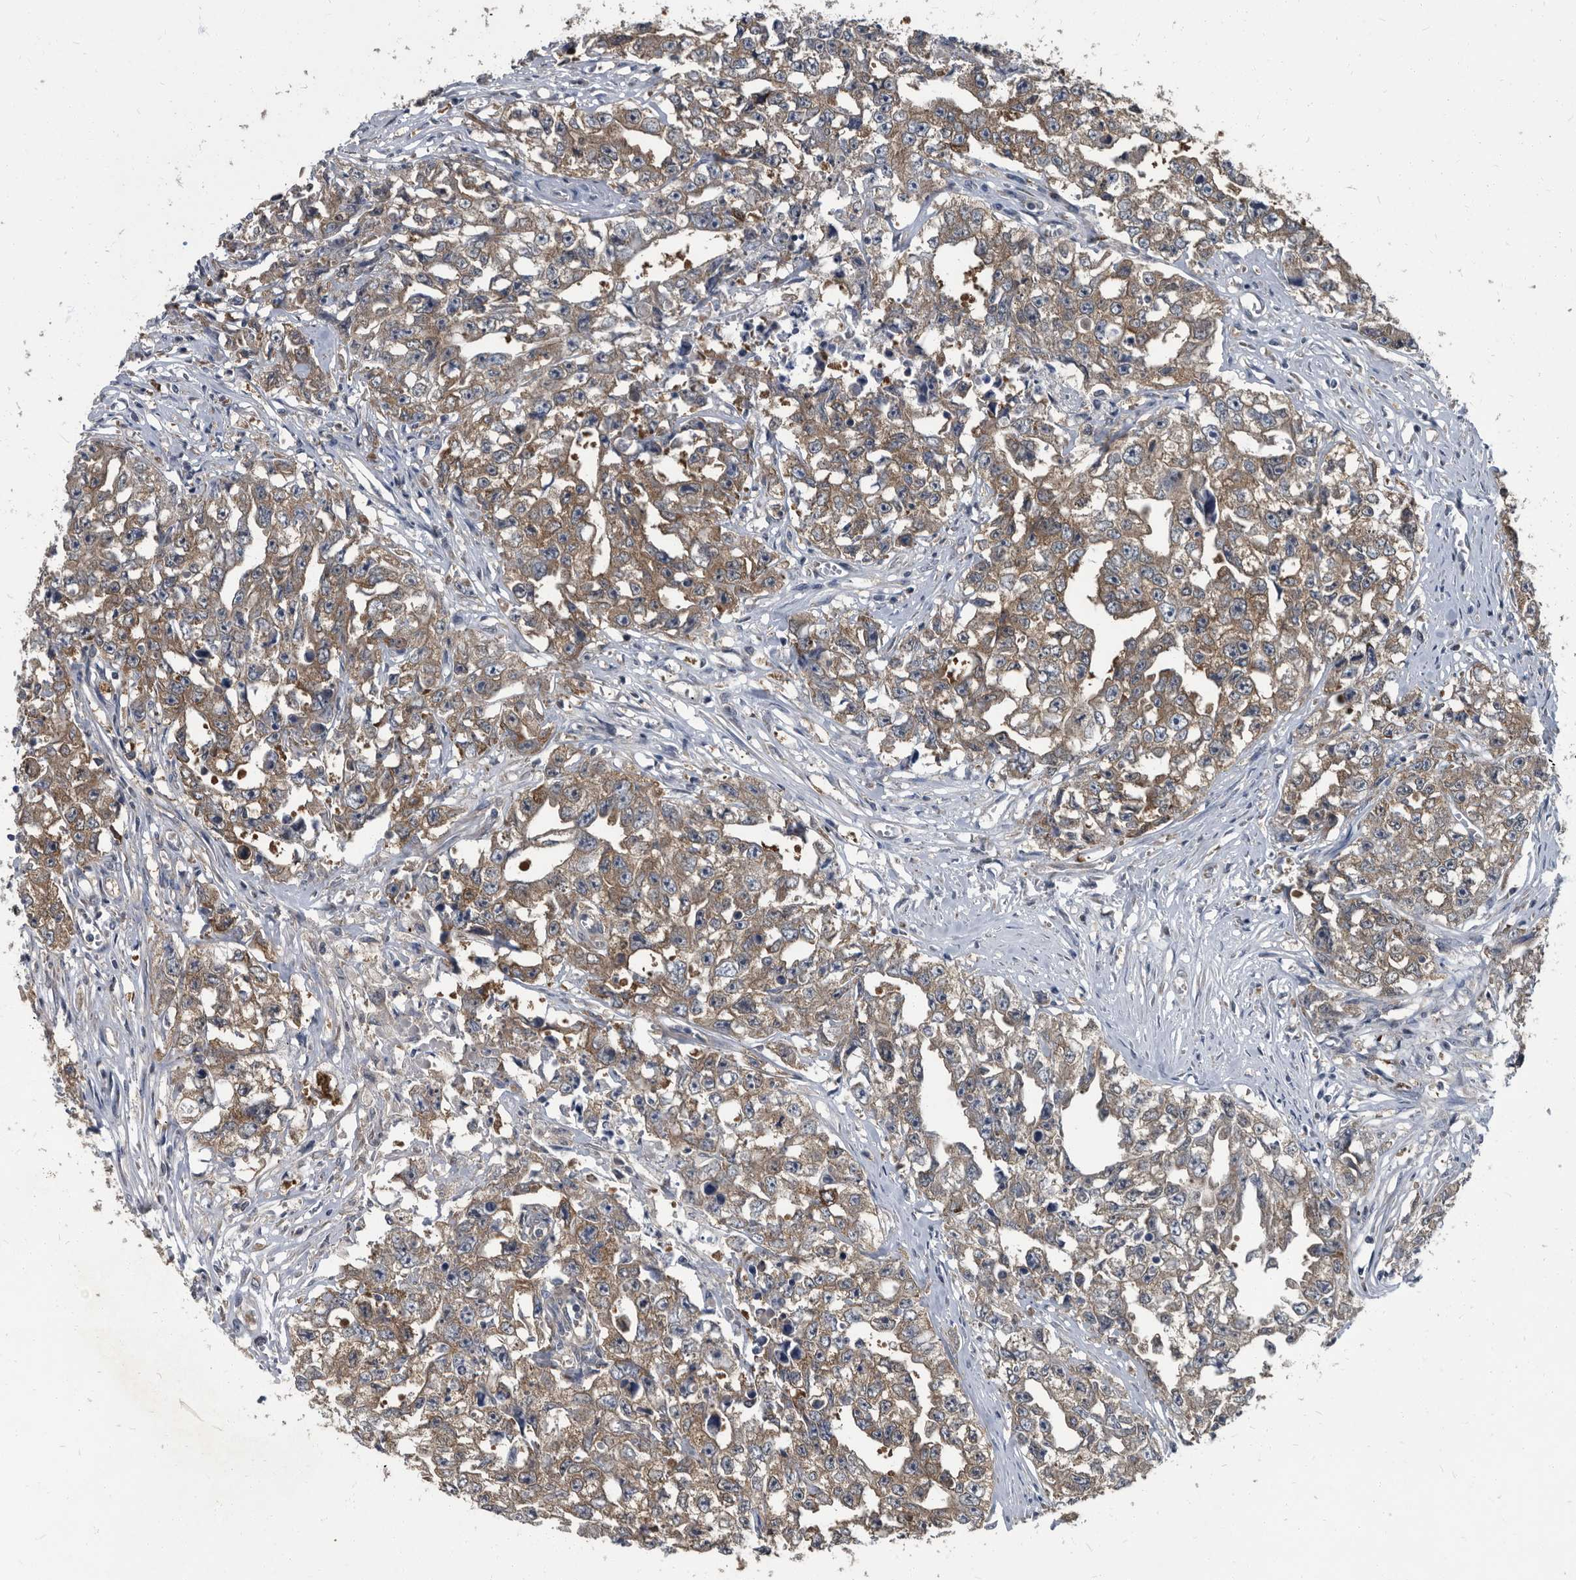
{"staining": {"intensity": "moderate", "quantity": ">75%", "location": "cytoplasmic/membranous"}, "tissue": "testis cancer", "cell_type": "Tumor cells", "image_type": "cancer", "snomed": [{"axis": "morphology", "description": "Seminoma, NOS"}, {"axis": "morphology", "description": "Carcinoma, Embryonal, NOS"}, {"axis": "topography", "description": "Testis"}], "caption": "Testis seminoma stained with a protein marker shows moderate staining in tumor cells.", "gene": "CDV3", "patient": {"sex": "male", "age": 43}}